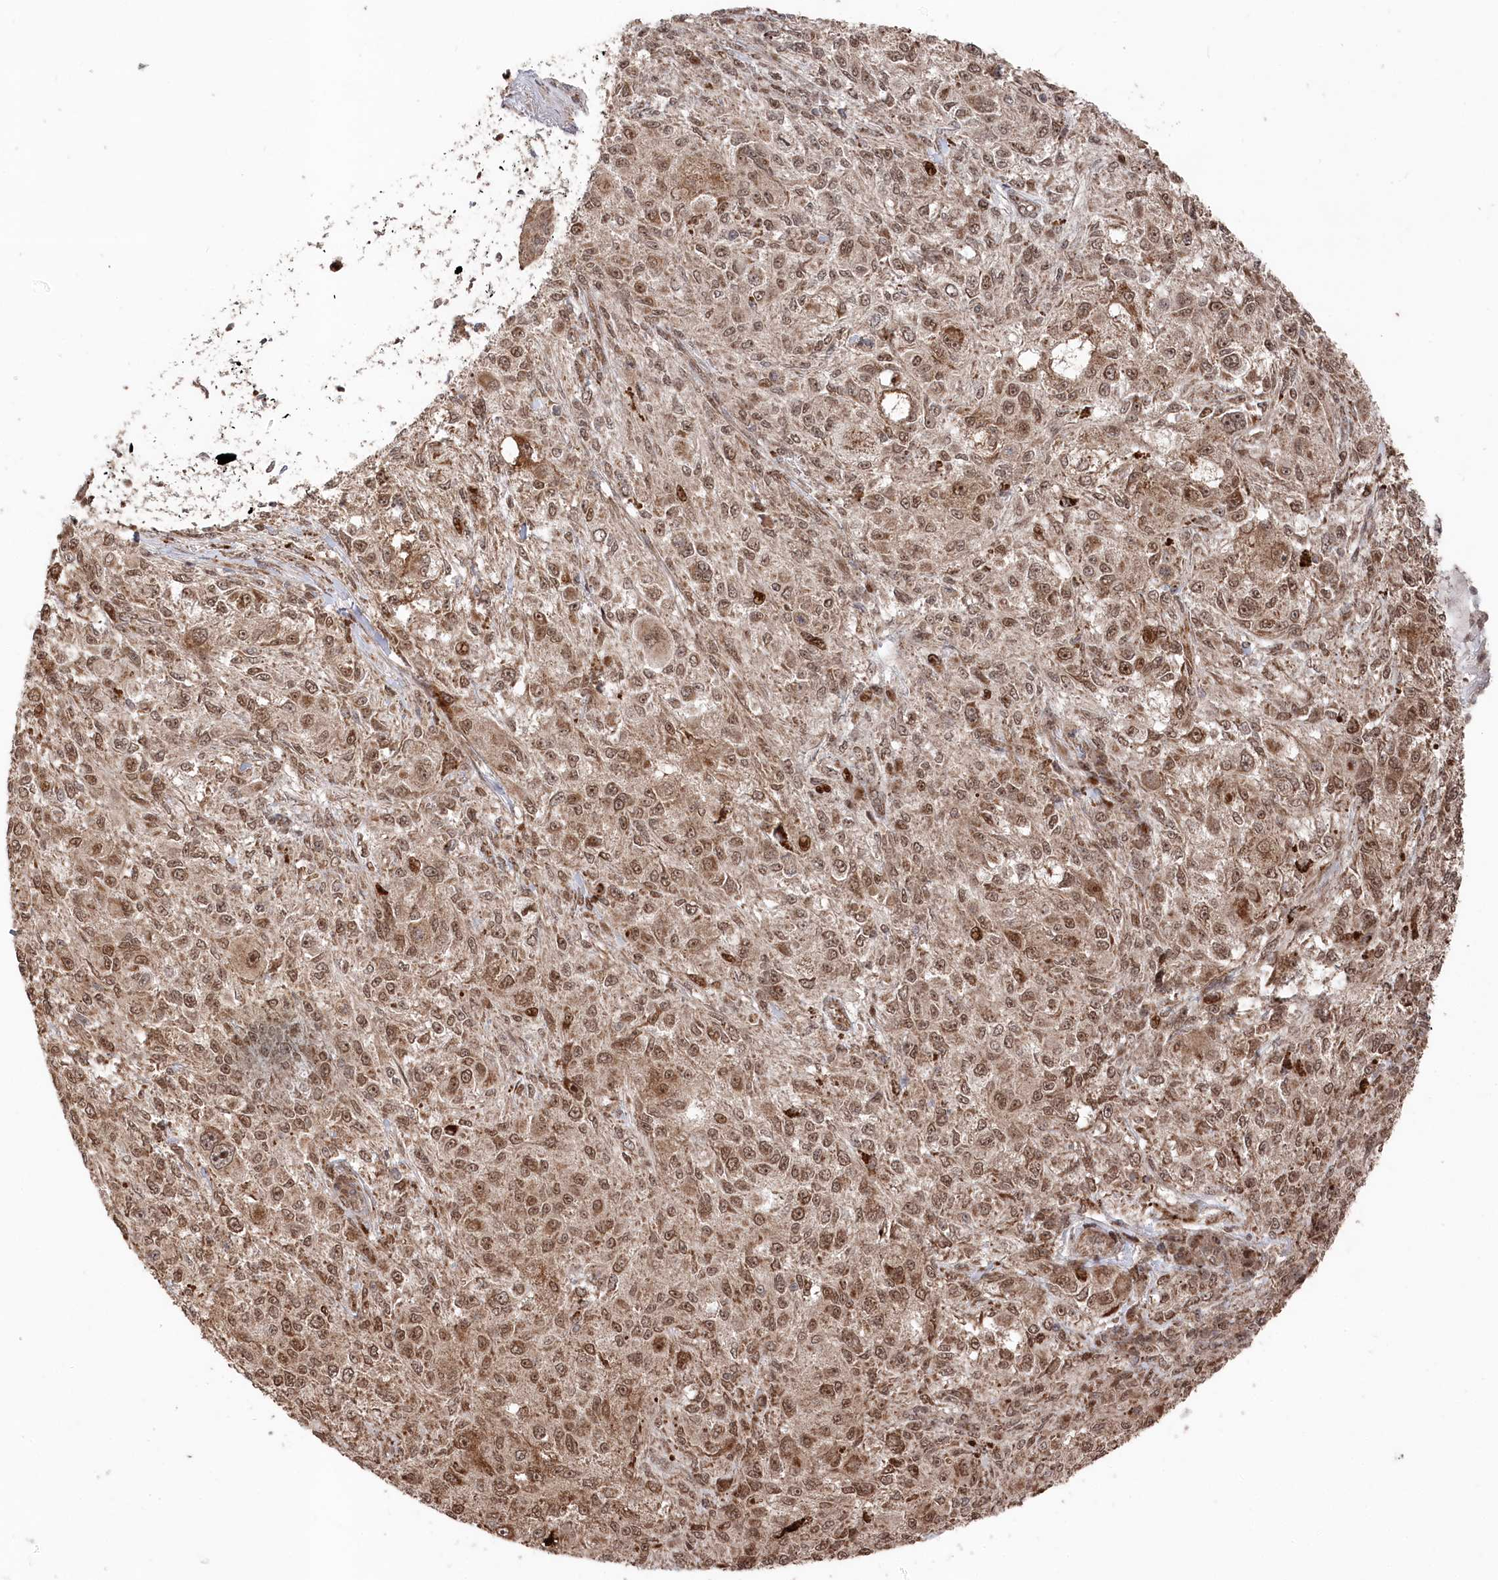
{"staining": {"intensity": "moderate", "quantity": ">75%", "location": "cytoplasmic/membranous,nuclear"}, "tissue": "melanoma", "cell_type": "Tumor cells", "image_type": "cancer", "snomed": [{"axis": "morphology", "description": "Necrosis, NOS"}, {"axis": "morphology", "description": "Malignant melanoma, NOS"}, {"axis": "topography", "description": "Skin"}], "caption": "Immunohistochemistry (IHC) histopathology image of neoplastic tissue: human melanoma stained using immunohistochemistry displays medium levels of moderate protein expression localized specifically in the cytoplasmic/membranous and nuclear of tumor cells, appearing as a cytoplasmic/membranous and nuclear brown color.", "gene": "POLR3A", "patient": {"sex": "female", "age": 87}}